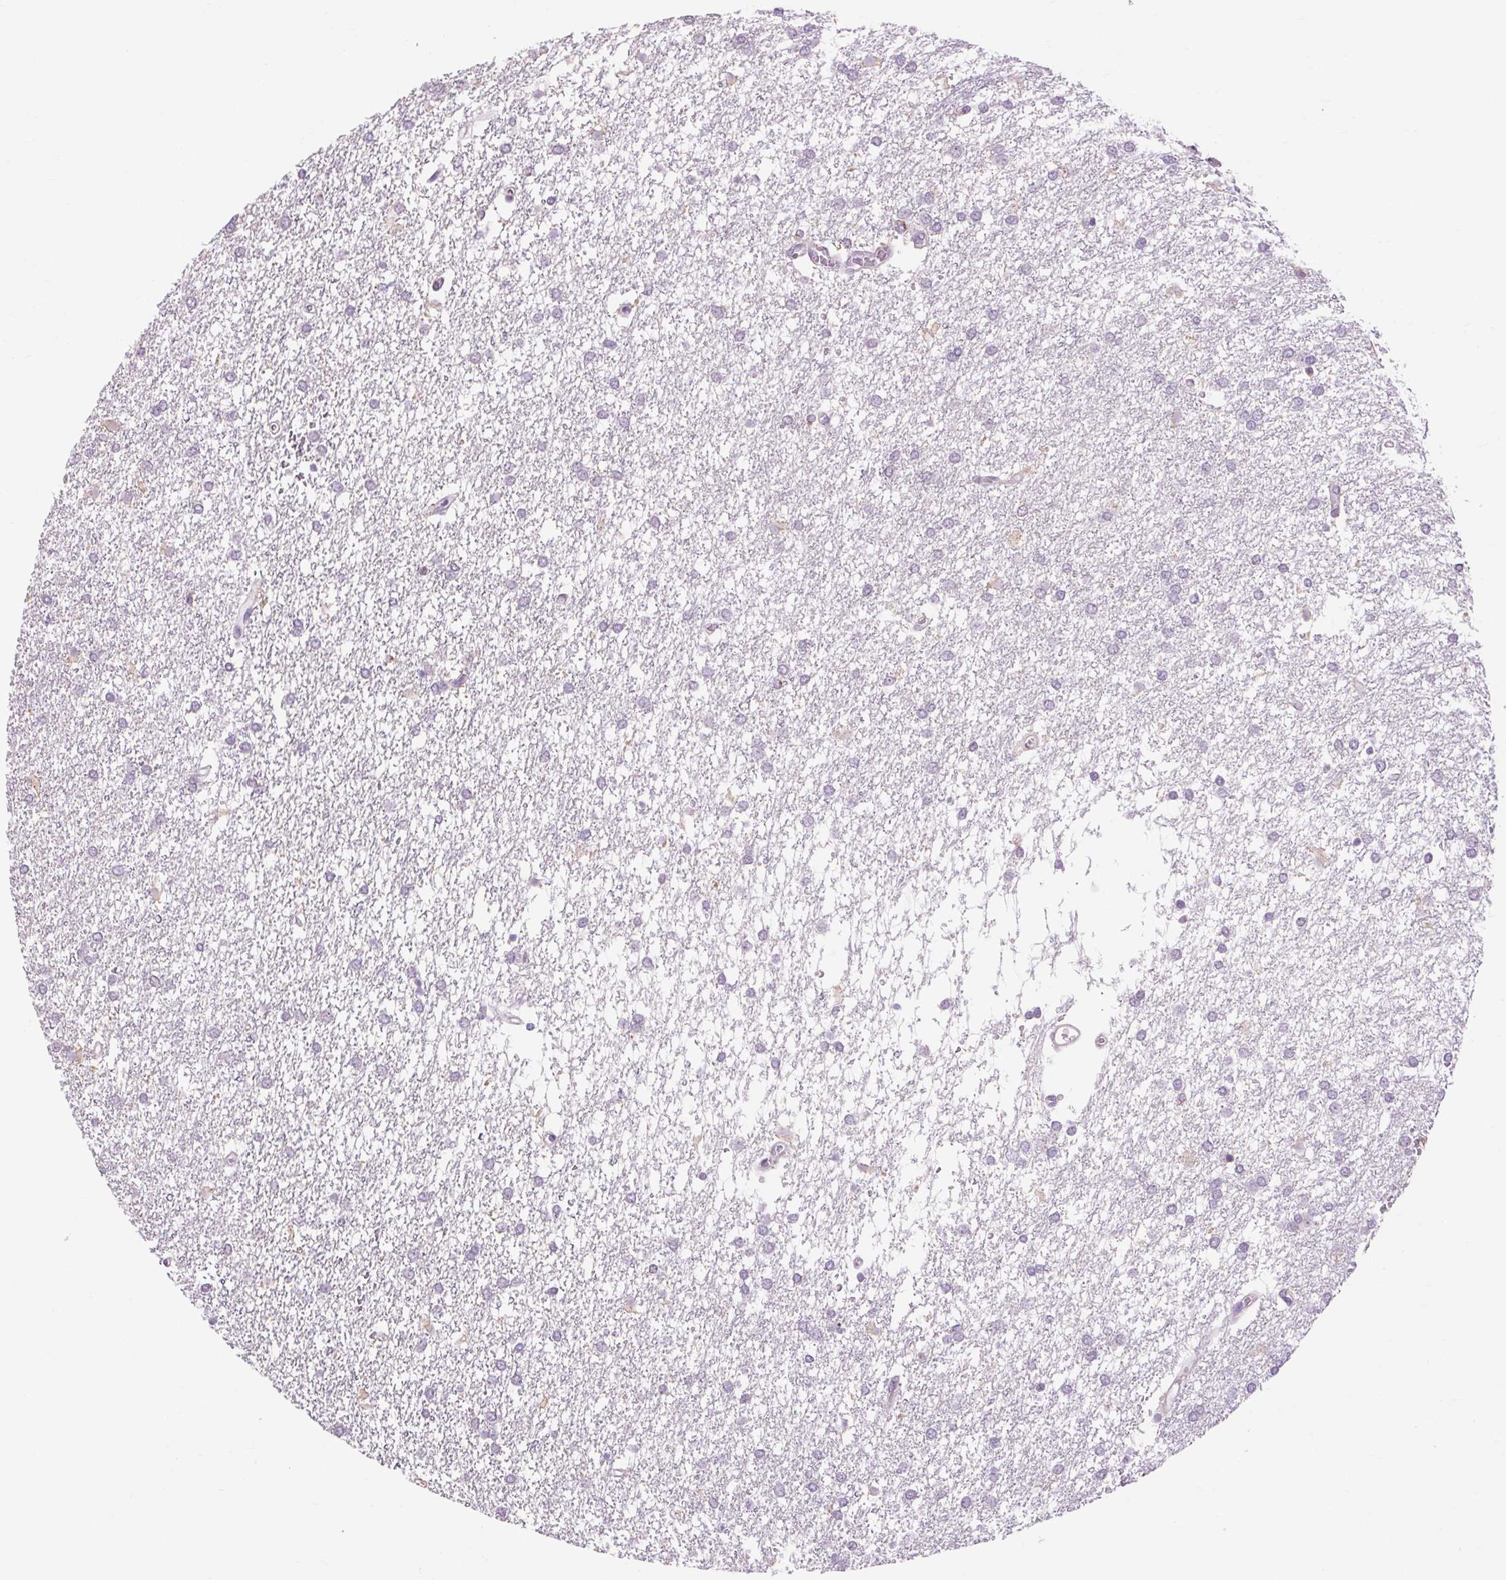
{"staining": {"intensity": "negative", "quantity": "none", "location": "none"}, "tissue": "glioma", "cell_type": "Tumor cells", "image_type": "cancer", "snomed": [{"axis": "morphology", "description": "Glioma, malignant, High grade"}, {"axis": "topography", "description": "Brain"}], "caption": "An immunohistochemistry (IHC) photomicrograph of glioma is shown. There is no staining in tumor cells of glioma. (Brightfield microscopy of DAB immunohistochemistry at high magnification).", "gene": "SOWAHC", "patient": {"sex": "female", "age": 61}}